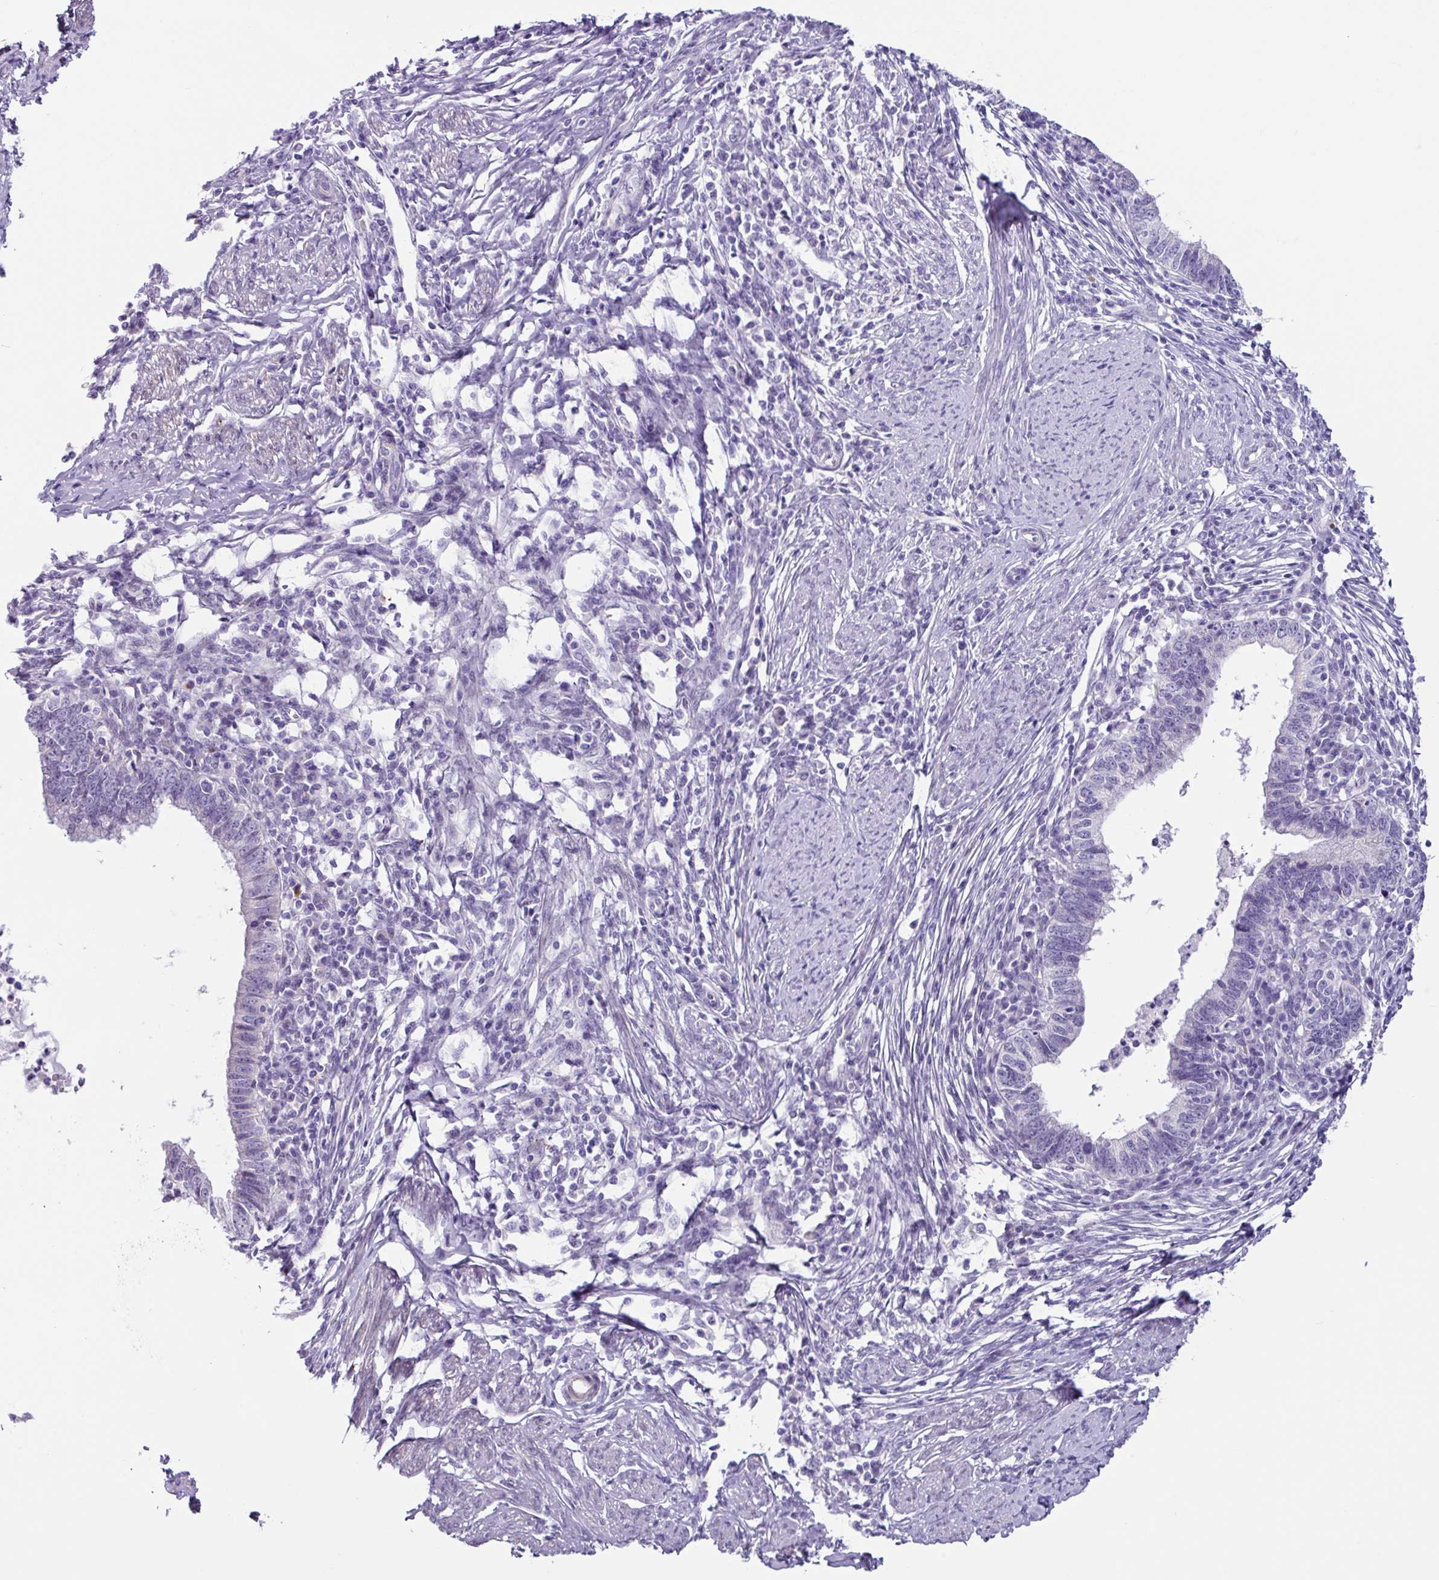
{"staining": {"intensity": "negative", "quantity": "none", "location": "none"}, "tissue": "cervical cancer", "cell_type": "Tumor cells", "image_type": "cancer", "snomed": [{"axis": "morphology", "description": "Adenocarcinoma, NOS"}, {"axis": "topography", "description": "Cervix"}], "caption": "Tumor cells show no significant staining in cervical adenocarcinoma. (Stains: DAB (3,3'-diaminobenzidine) immunohistochemistry (IHC) with hematoxylin counter stain, Microscopy: brightfield microscopy at high magnification).", "gene": "OTX1", "patient": {"sex": "female", "age": 36}}